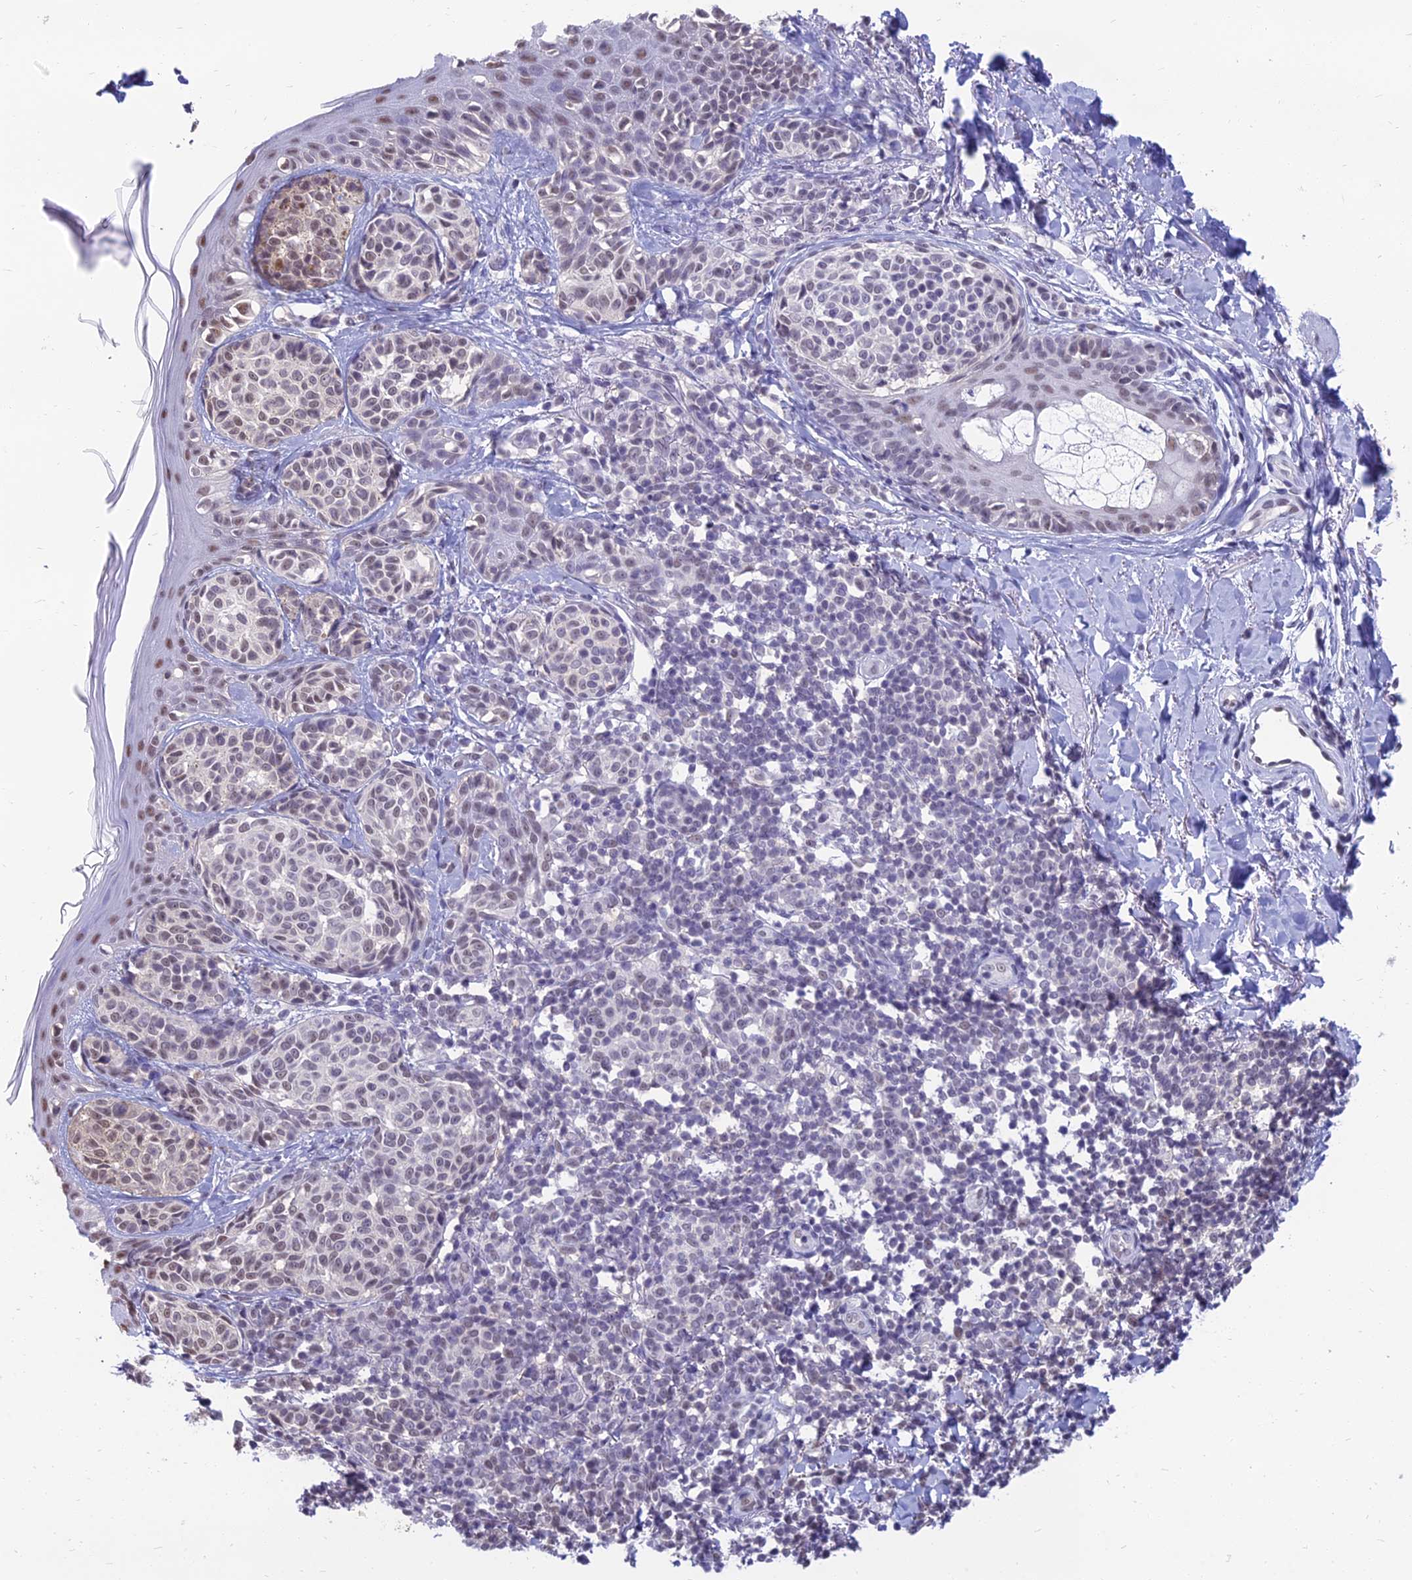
{"staining": {"intensity": "weak", "quantity": "<25%", "location": "nuclear"}, "tissue": "melanoma", "cell_type": "Tumor cells", "image_type": "cancer", "snomed": [{"axis": "morphology", "description": "Malignant melanoma, NOS"}, {"axis": "topography", "description": "Skin of upper extremity"}], "caption": "Melanoma was stained to show a protein in brown. There is no significant staining in tumor cells. (DAB IHC, high magnification).", "gene": "SRSF7", "patient": {"sex": "male", "age": 40}}